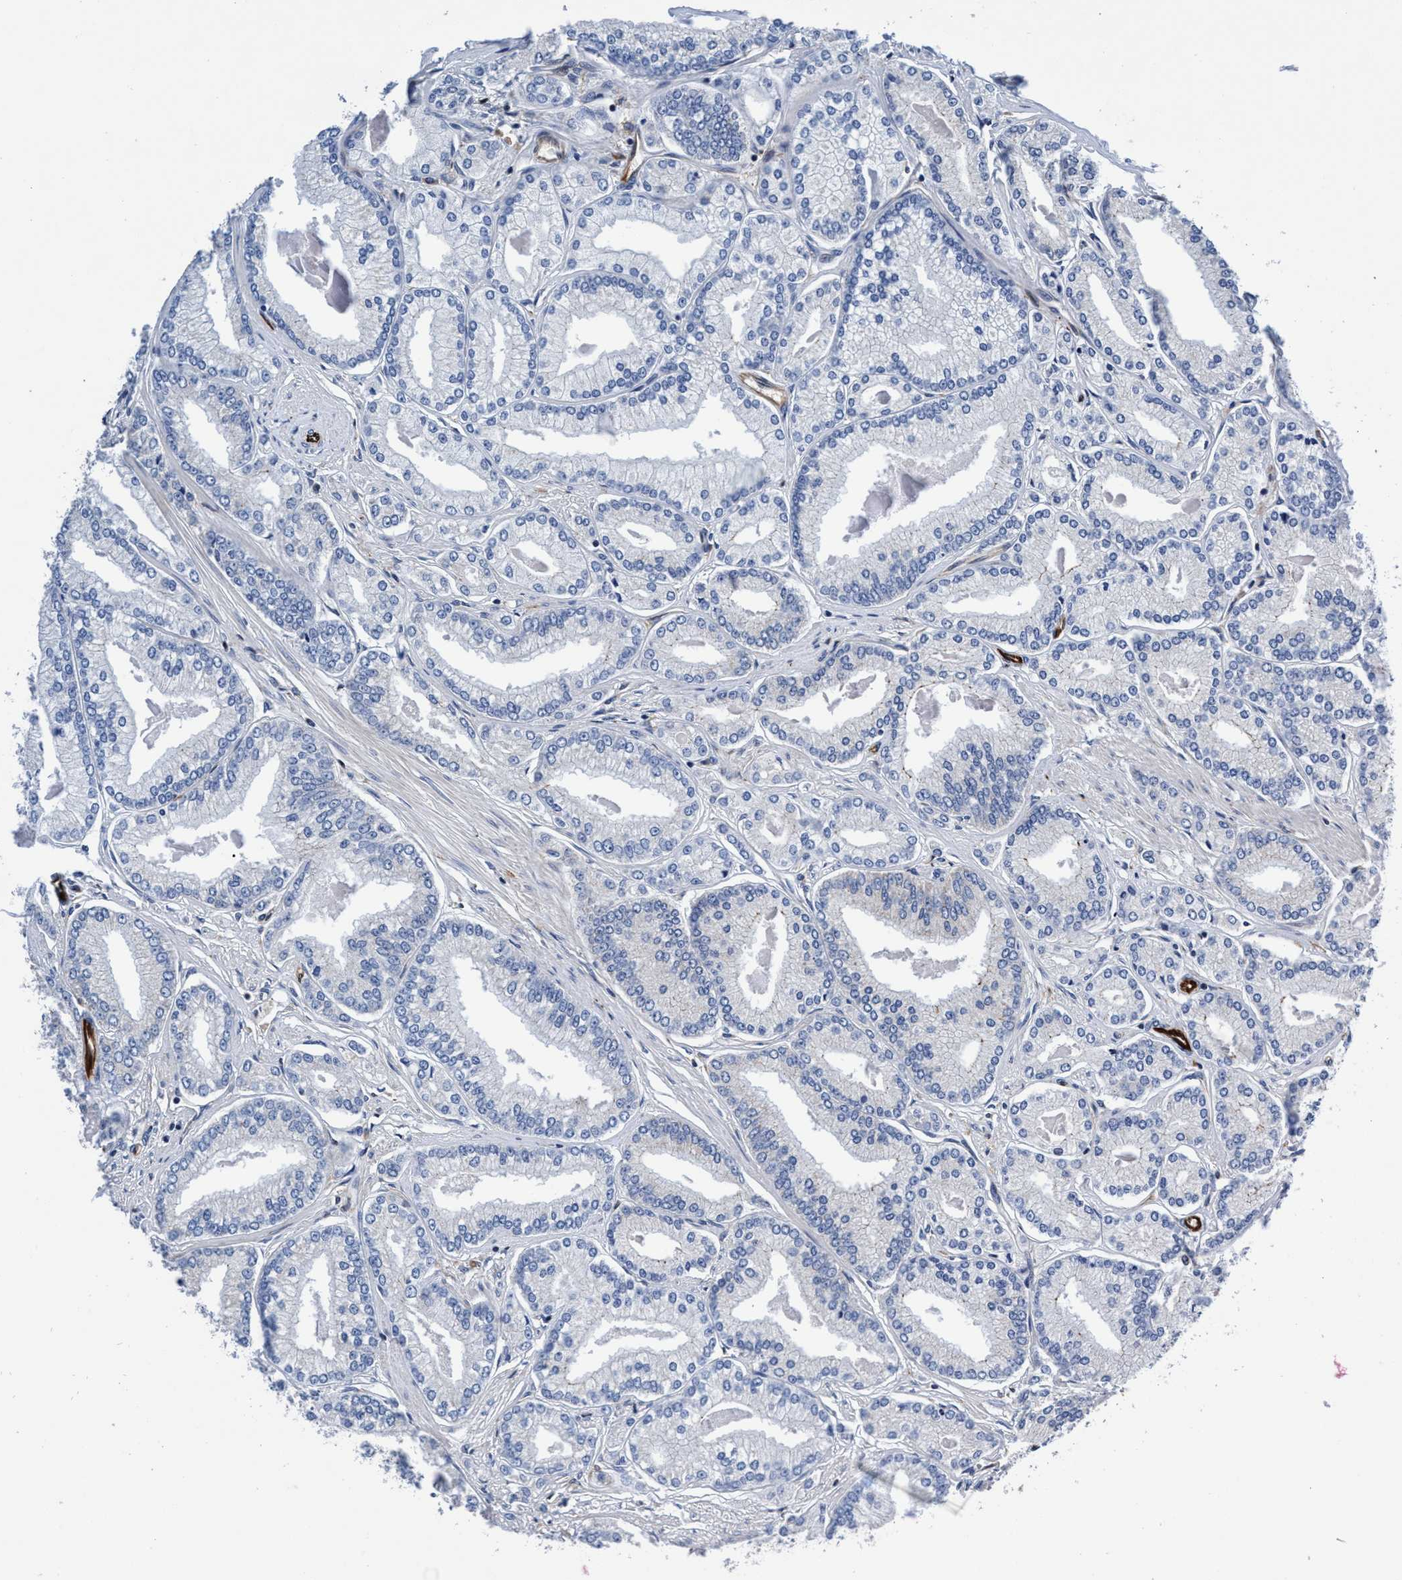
{"staining": {"intensity": "negative", "quantity": "none", "location": "none"}, "tissue": "prostate cancer", "cell_type": "Tumor cells", "image_type": "cancer", "snomed": [{"axis": "morphology", "description": "Adenocarcinoma, Low grade"}, {"axis": "topography", "description": "Prostate"}], "caption": "Immunohistochemical staining of adenocarcinoma (low-grade) (prostate) demonstrates no significant positivity in tumor cells.", "gene": "UBALD2", "patient": {"sex": "male", "age": 52}}